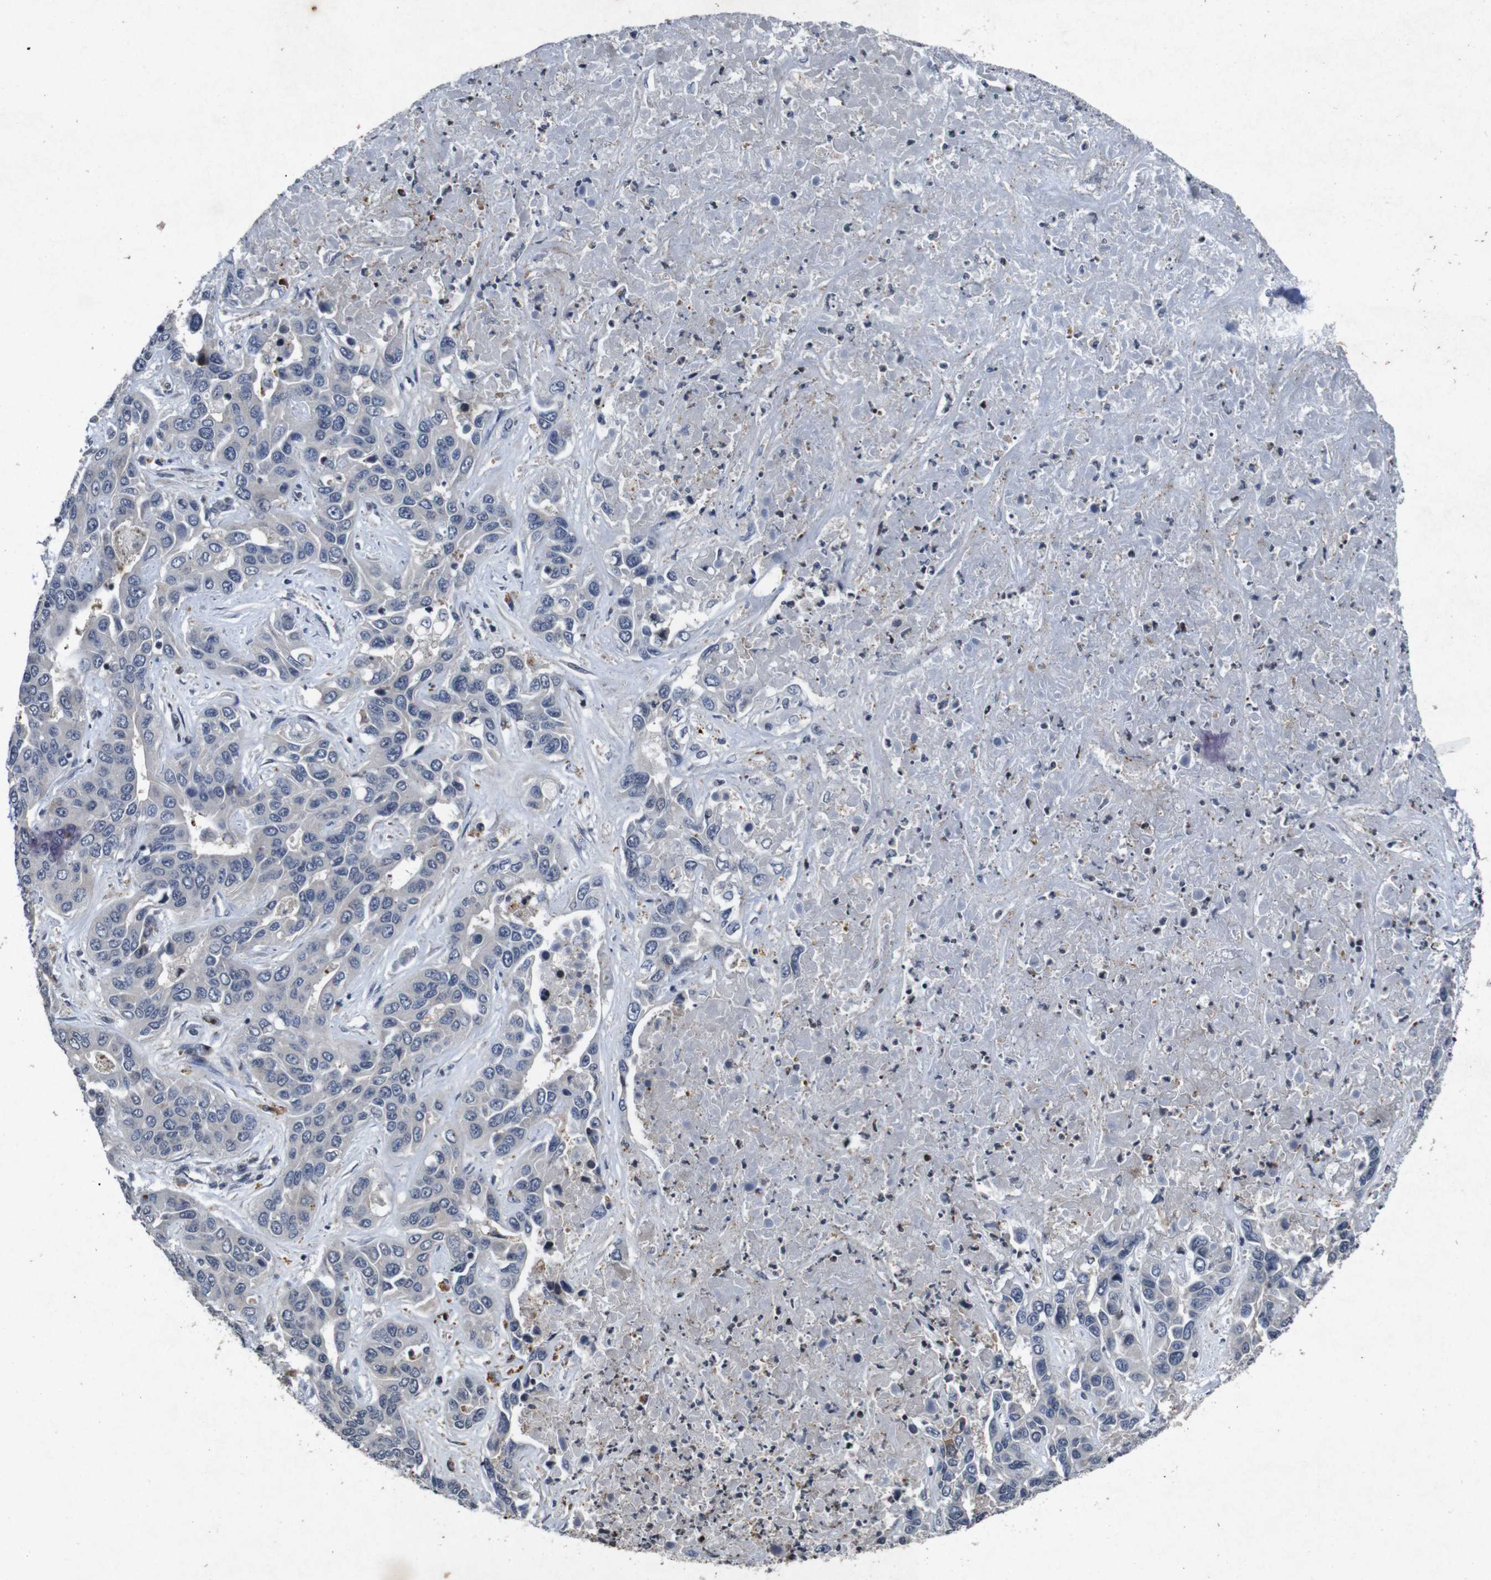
{"staining": {"intensity": "negative", "quantity": "none", "location": "none"}, "tissue": "liver cancer", "cell_type": "Tumor cells", "image_type": "cancer", "snomed": [{"axis": "morphology", "description": "Cholangiocarcinoma"}, {"axis": "topography", "description": "Liver"}], "caption": "DAB immunohistochemical staining of human liver cancer displays no significant staining in tumor cells.", "gene": "AKT3", "patient": {"sex": "female", "age": 52}}